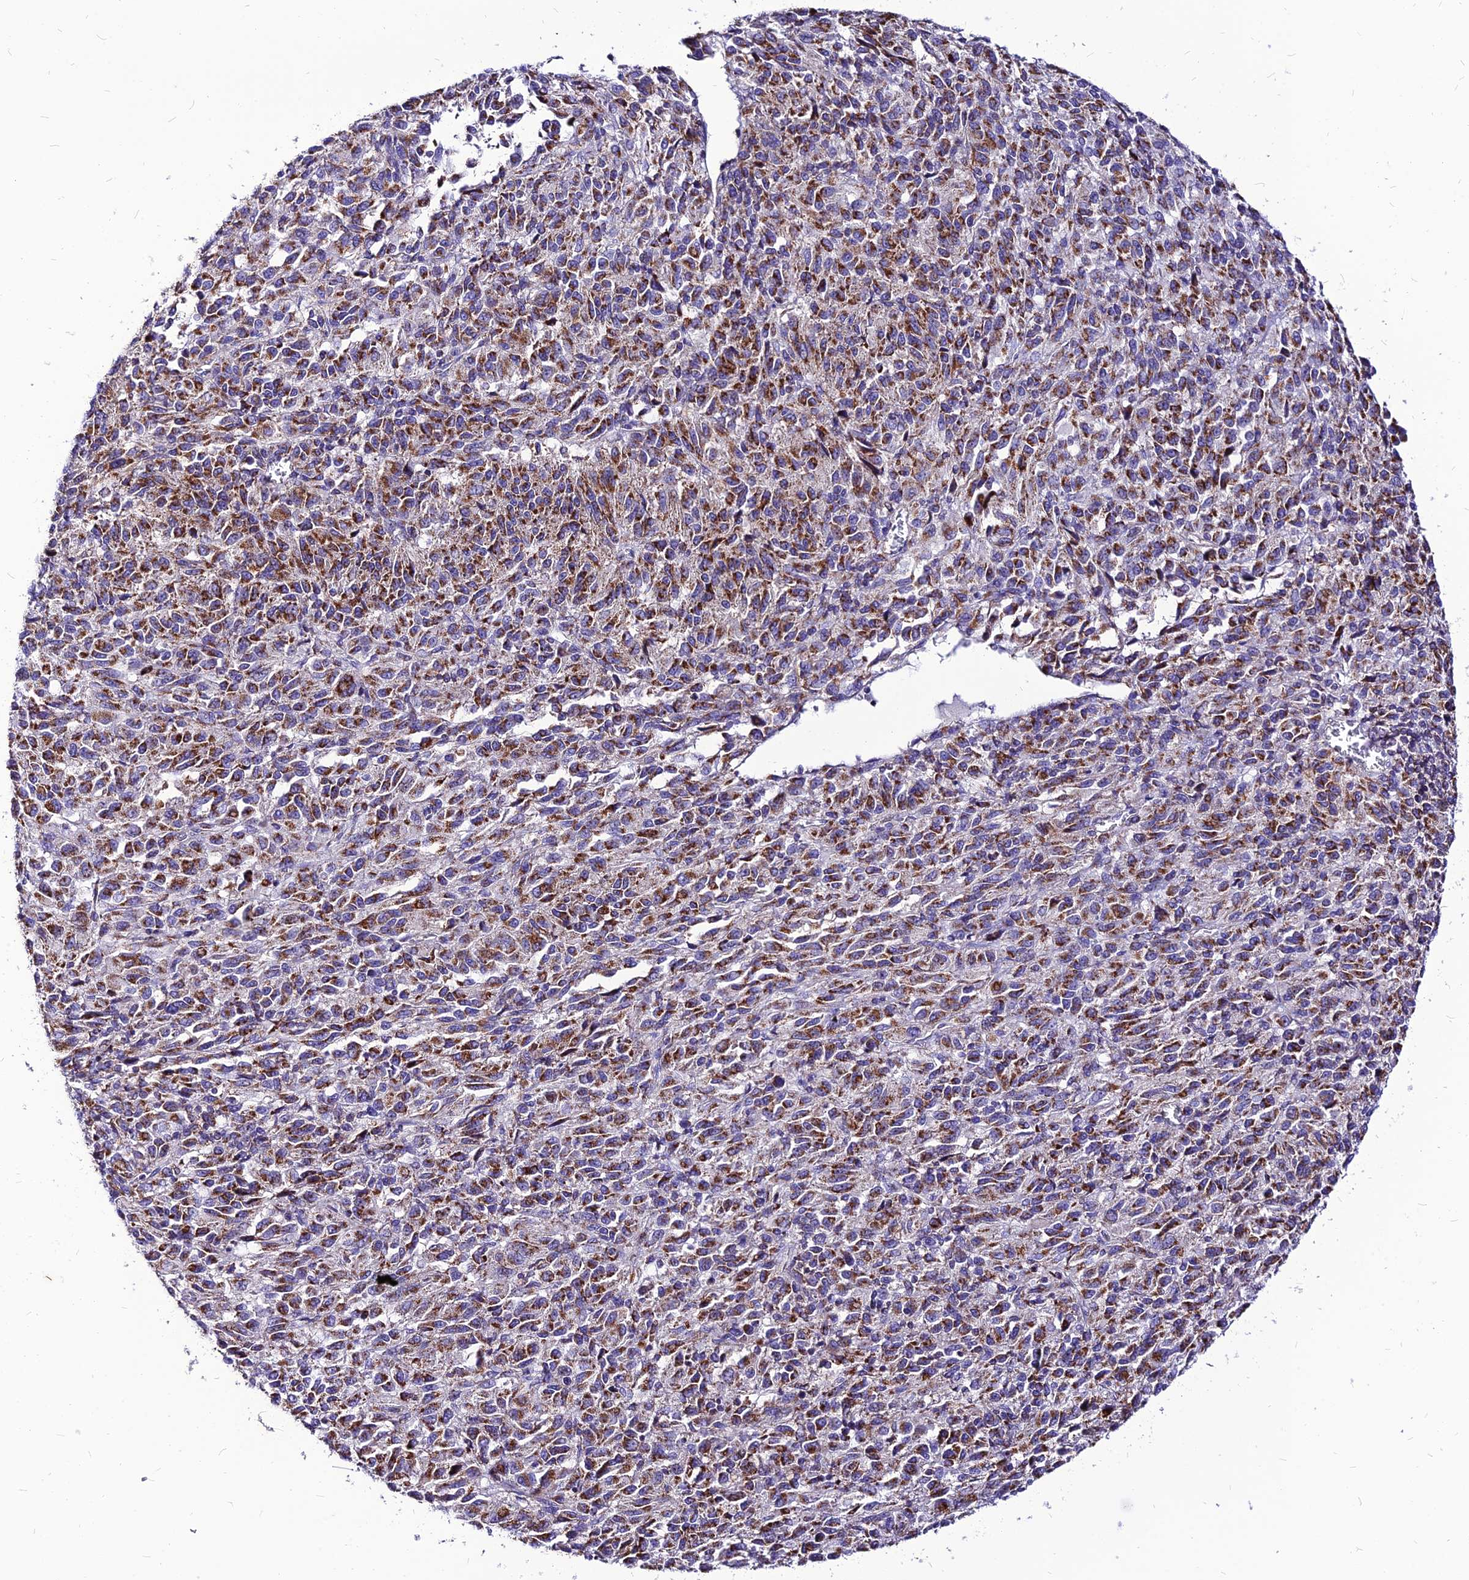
{"staining": {"intensity": "moderate", "quantity": ">75%", "location": "cytoplasmic/membranous"}, "tissue": "melanoma", "cell_type": "Tumor cells", "image_type": "cancer", "snomed": [{"axis": "morphology", "description": "Malignant melanoma, Metastatic site"}, {"axis": "topography", "description": "Lung"}], "caption": "Tumor cells display moderate cytoplasmic/membranous positivity in about >75% of cells in malignant melanoma (metastatic site). (DAB IHC, brown staining for protein, blue staining for nuclei).", "gene": "ECI1", "patient": {"sex": "male", "age": 64}}